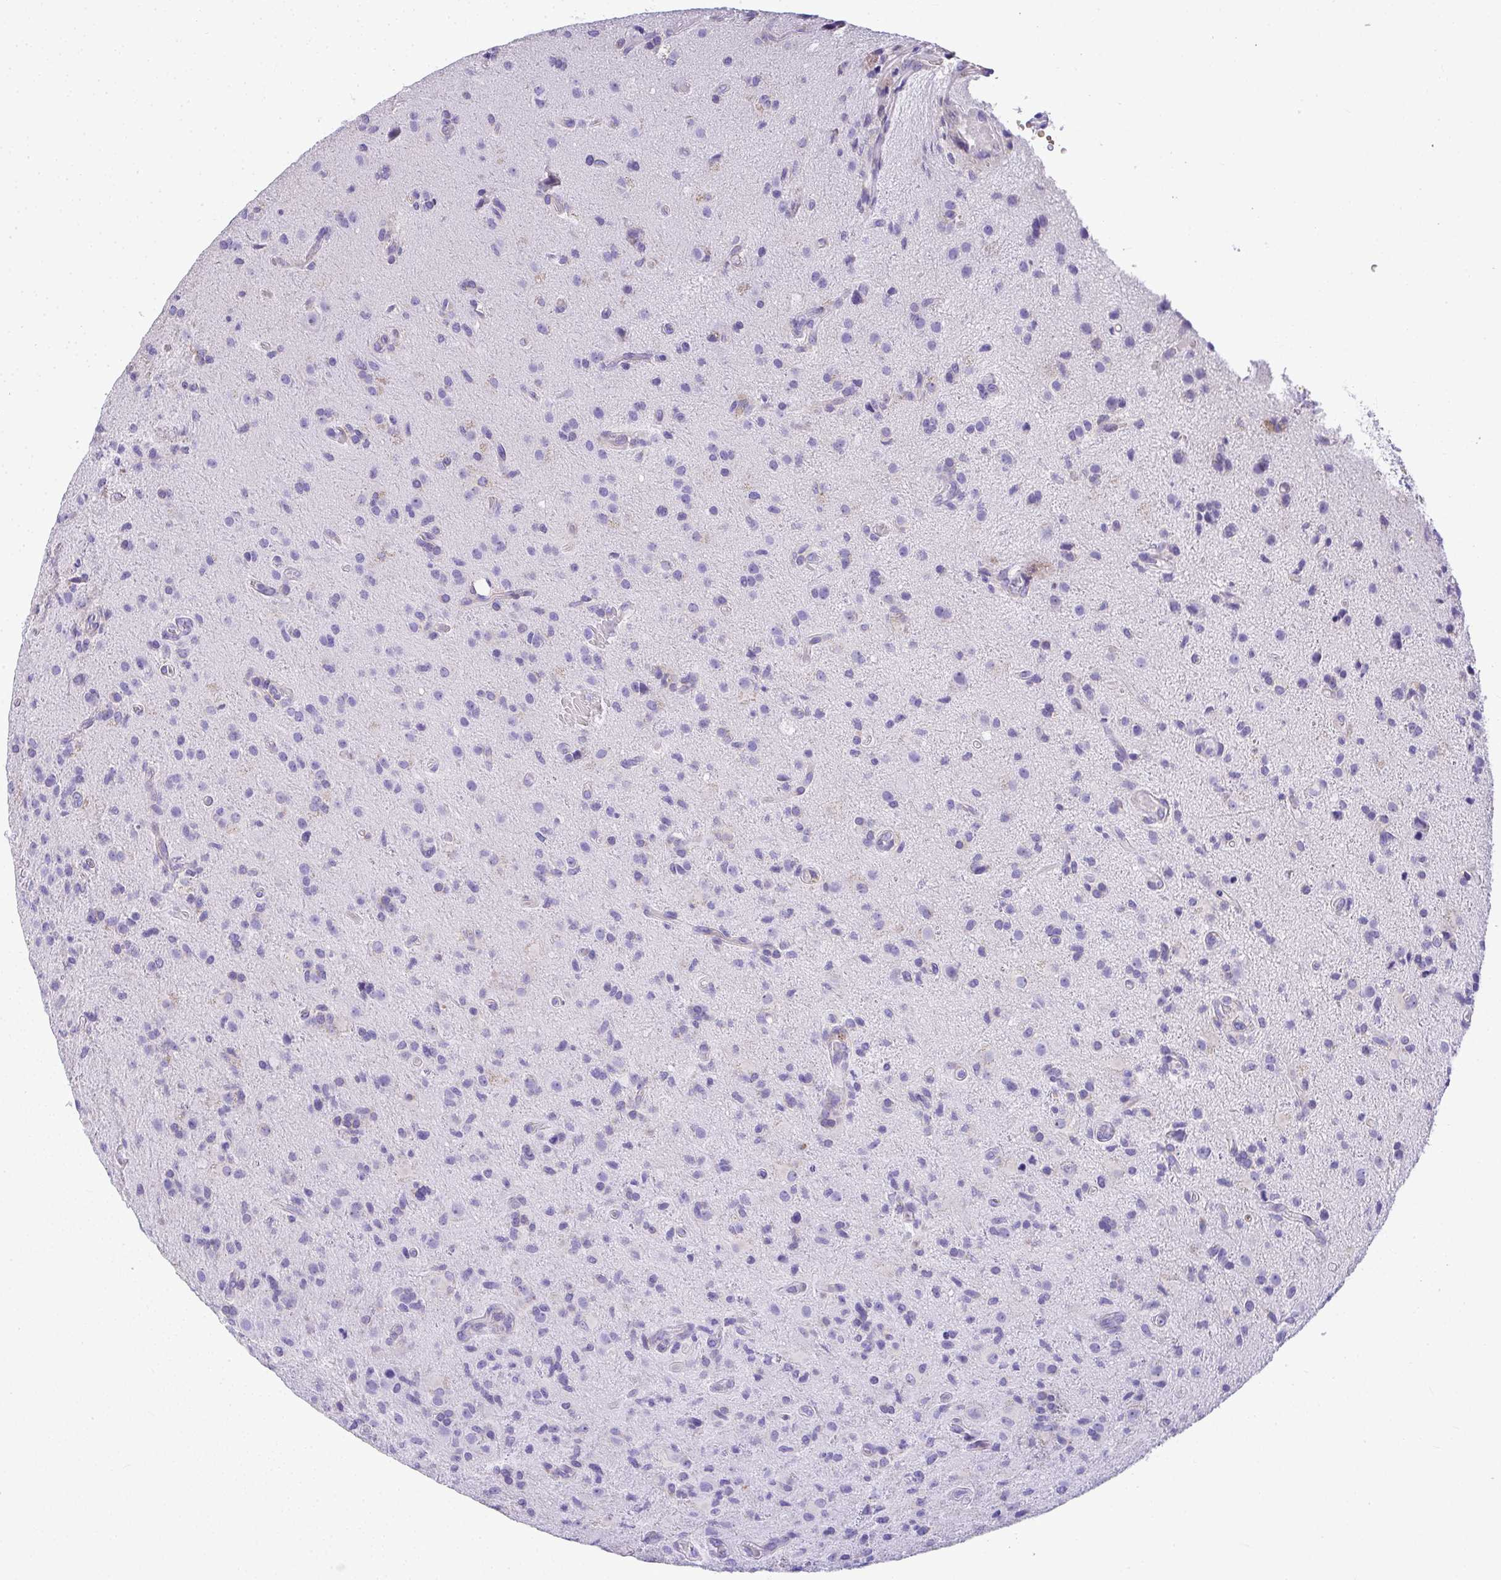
{"staining": {"intensity": "negative", "quantity": "none", "location": "none"}, "tissue": "glioma", "cell_type": "Tumor cells", "image_type": "cancer", "snomed": [{"axis": "morphology", "description": "Glioma, malignant, High grade"}, {"axis": "topography", "description": "Brain"}], "caption": "IHC photomicrograph of high-grade glioma (malignant) stained for a protein (brown), which demonstrates no expression in tumor cells.", "gene": "ADRA2C", "patient": {"sex": "male", "age": 55}}